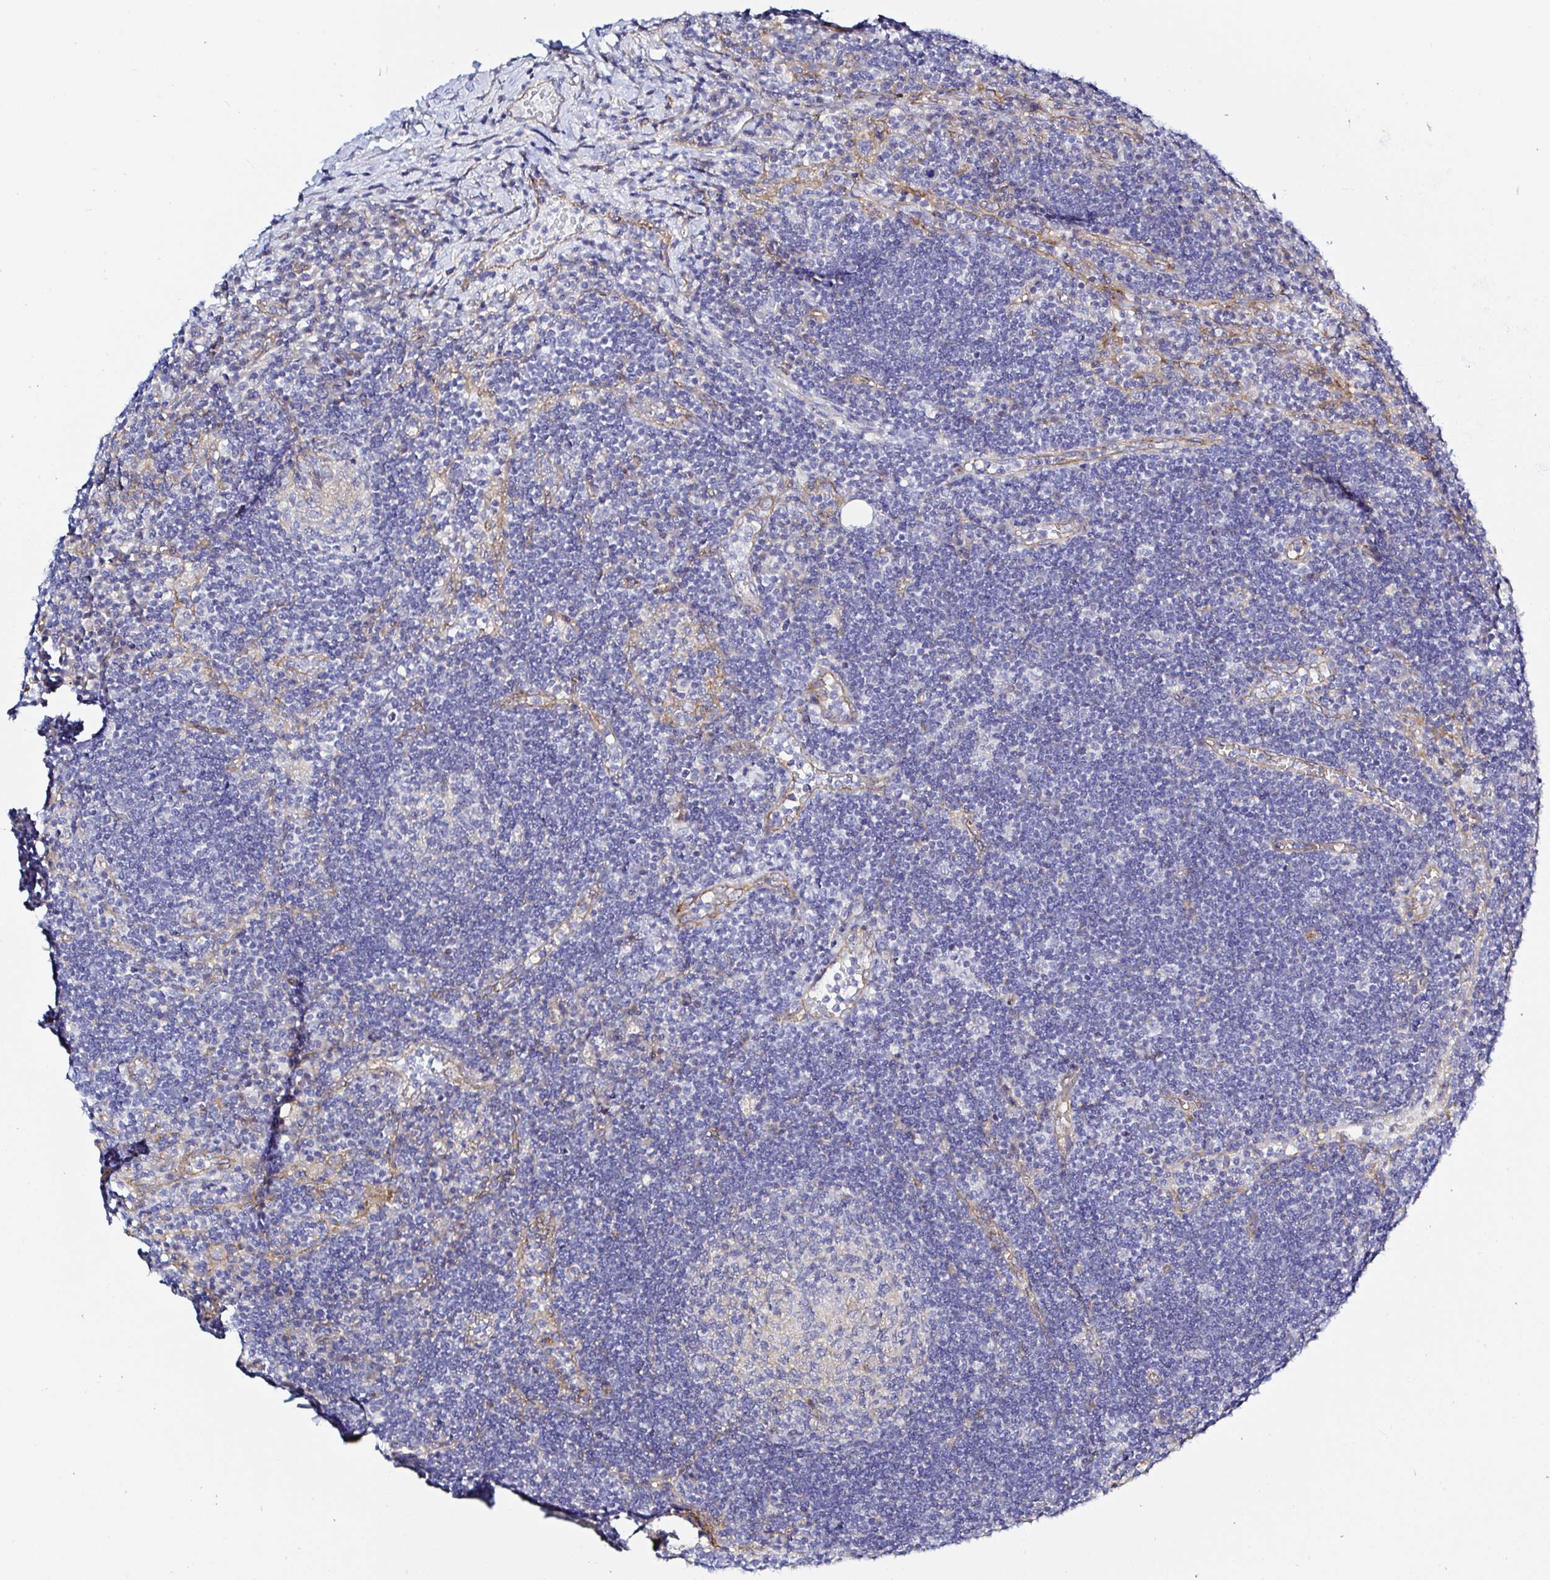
{"staining": {"intensity": "negative", "quantity": "none", "location": "none"}, "tissue": "lymph node", "cell_type": "Germinal center cells", "image_type": "normal", "snomed": [{"axis": "morphology", "description": "Normal tissue, NOS"}, {"axis": "topography", "description": "Lymph node"}], "caption": "This is an immunohistochemistry photomicrograph of benign human lymph node. There is no staining in germinal center cells.", "gene": "ARL4D", "patient": {"sex": "male", "age": 67}}